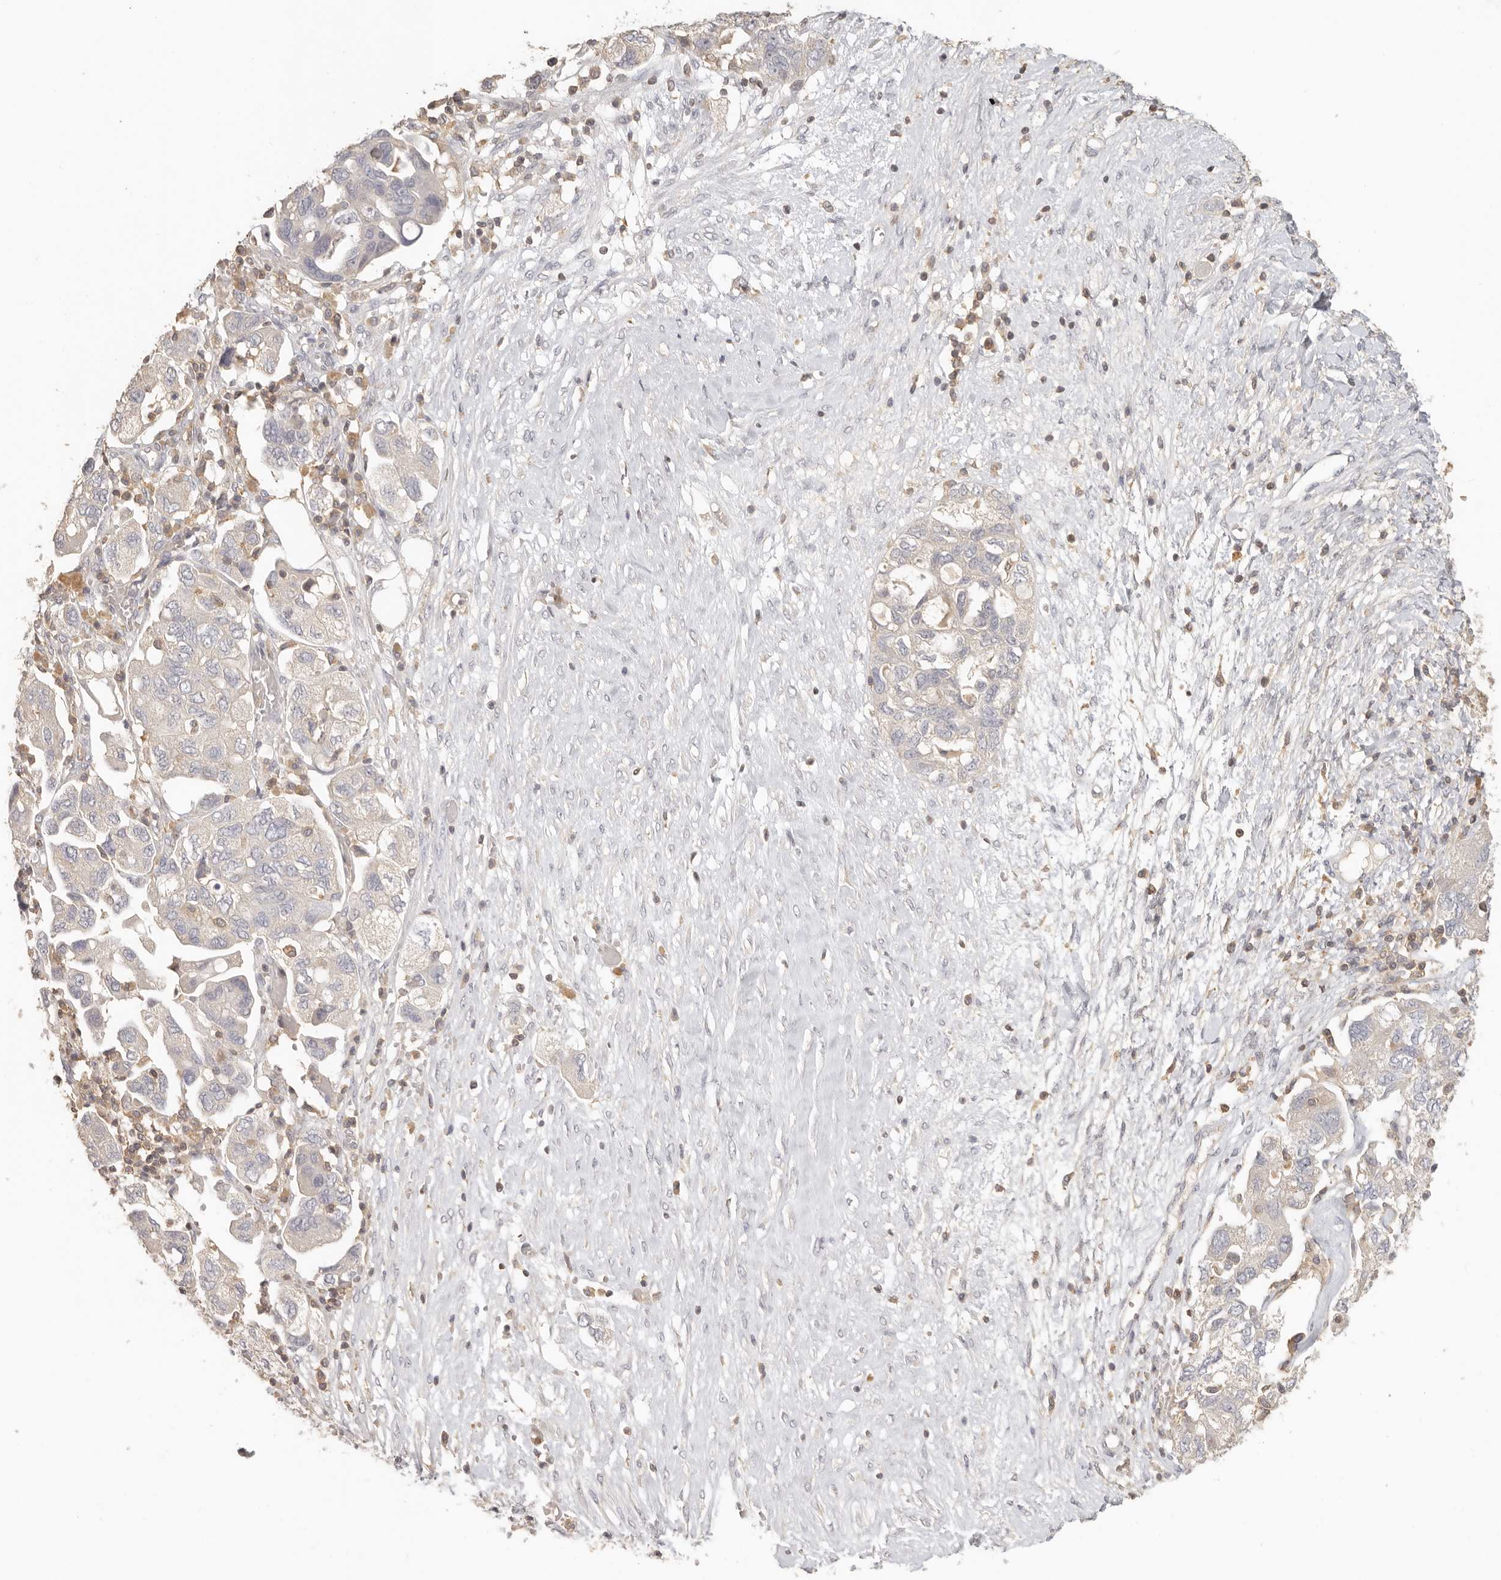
{"staining": {"intensity": "negative", "quantity": "none", "location": "none"}, "tissue": "ovarian cancer", "cell_type": "Tumor cells", "image_type": "cancer", "snomed": [{"axis": "morphology", "description": "Carcinoma, NOS"}, {"axis": "morphology", "description": "Cystadenocarcinoma, serous, NOS"}, {"axis": "topography", "description": "Ovary"}], "caption": "This is a micrograph of immunohistochemistry (IHC) staining of ovarian cancer, which shows no expression in tumor cells. (Stains: DAB (3,3'-diaminobenzidine) immunohistochemistry (IHC) with hematoxylin counter stain, Microscopy: brightfield microscopy at high magnification).", "gene": "CSK", "patient": {"sex": "female", "age": 69}}